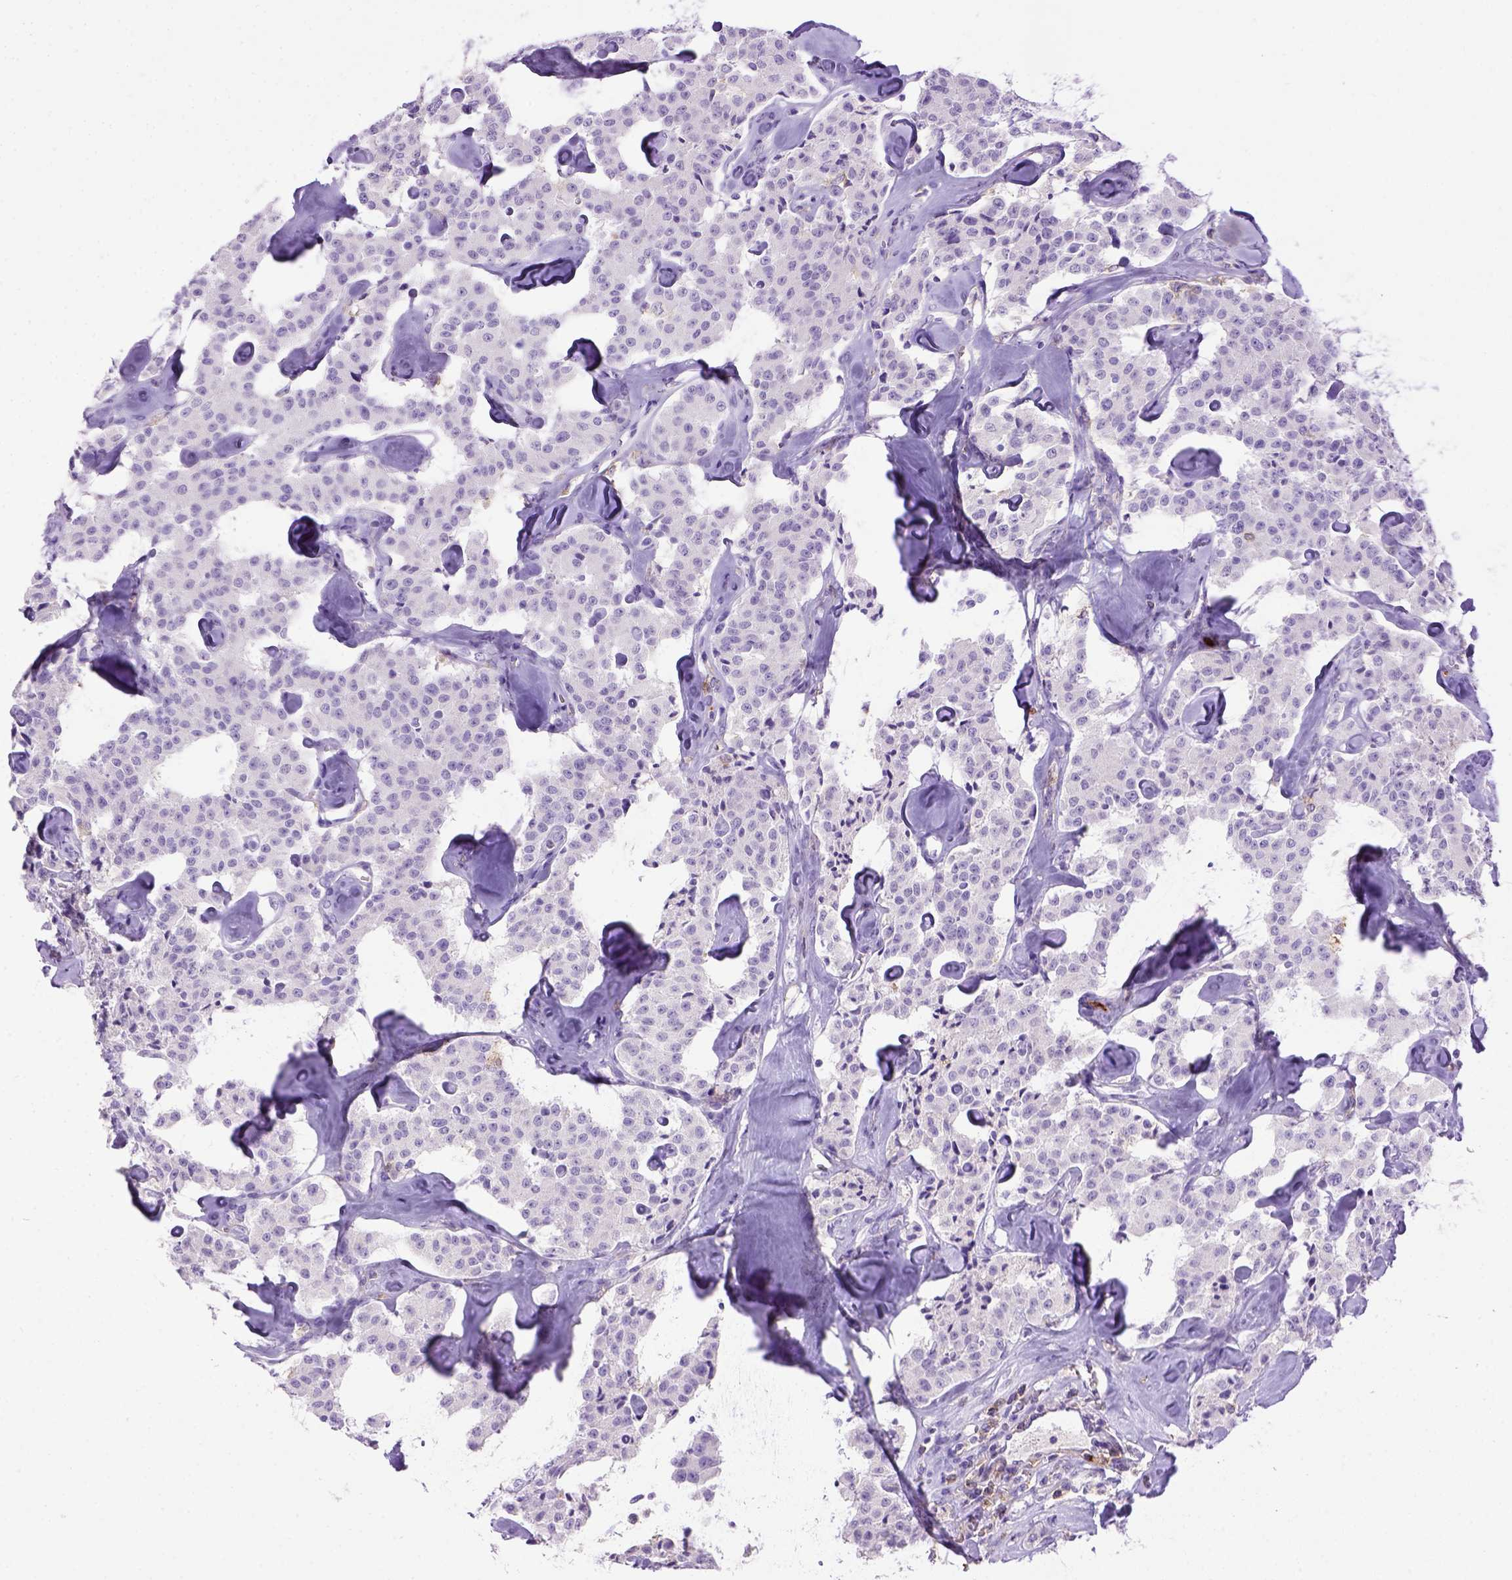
{"staining": {"intensity": "negative", "quantity": "none", "location": "none"}, "tissue": "carcinoid", "cell_type": "Tumor cells", "image_type": "cancer", "snomed": [{"axis": "morphology", "description": "Carcinoid, malignant, NOS"}, {"axis": "topography", "description": "Pancreas"}], "caption": "Malignant carcinoid was stained to show a protein in brown. There is no significant expression in tumor cells.", "gene": "ITGAX", "patient": {"sex": "male", "age": 41}}